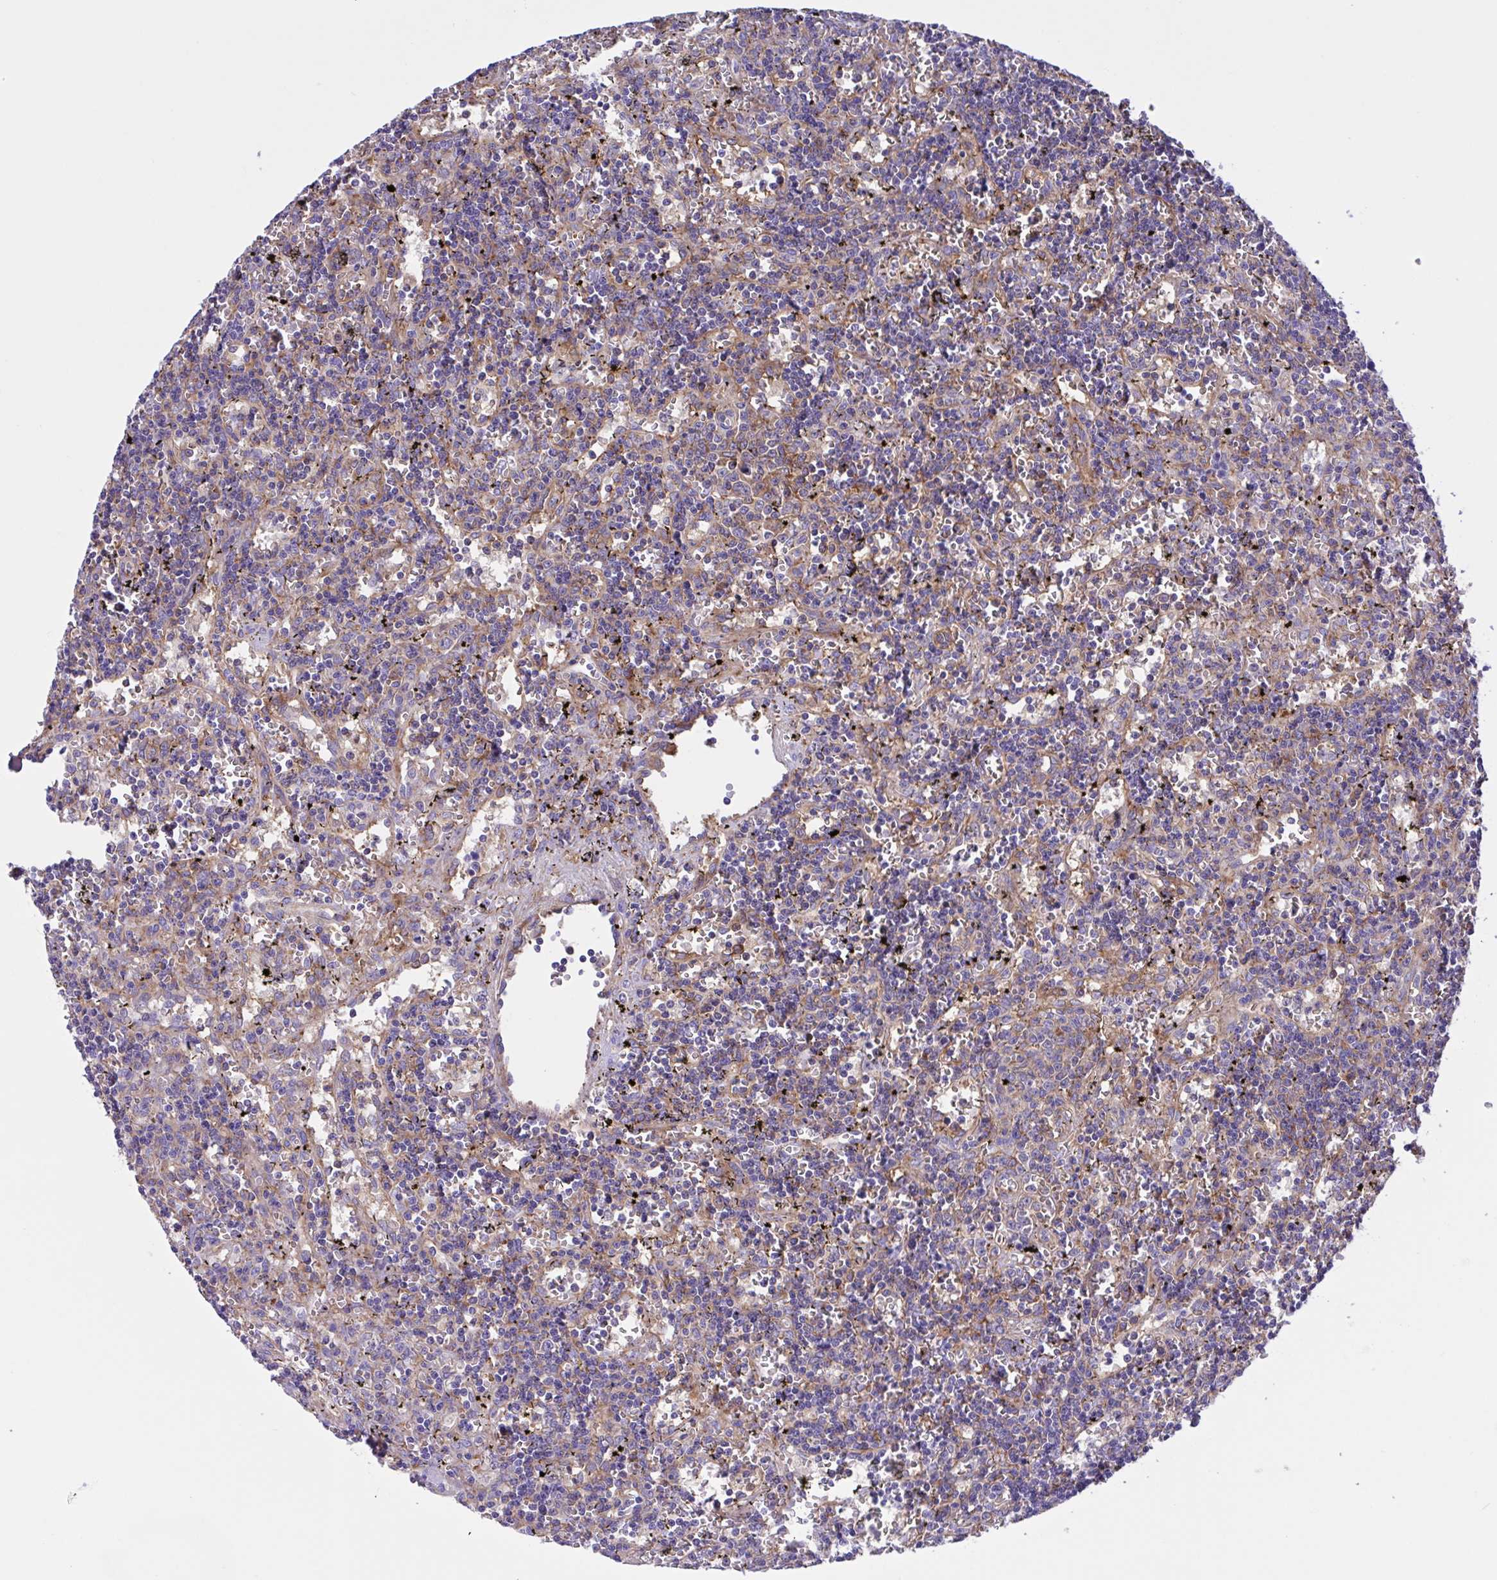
{"staining": {"intensity": "negative", "quantity": "none", "location": "none"}, "tissue": "lymphoma", "cell_type": "Tumor cells", "image_type": "cancer", "snomed": [{"axis": "morphology", "description": "Malignant lymphoma, non-Hodgkin's type, Low grade"}, {"axis": "topography", "description": "Spleen"}], "caption": "The histopathology image reveals no staining of tumor cells in lymphoma.", "gene": "OR51M1", "patient": {"sex": "male", "age": 60}}